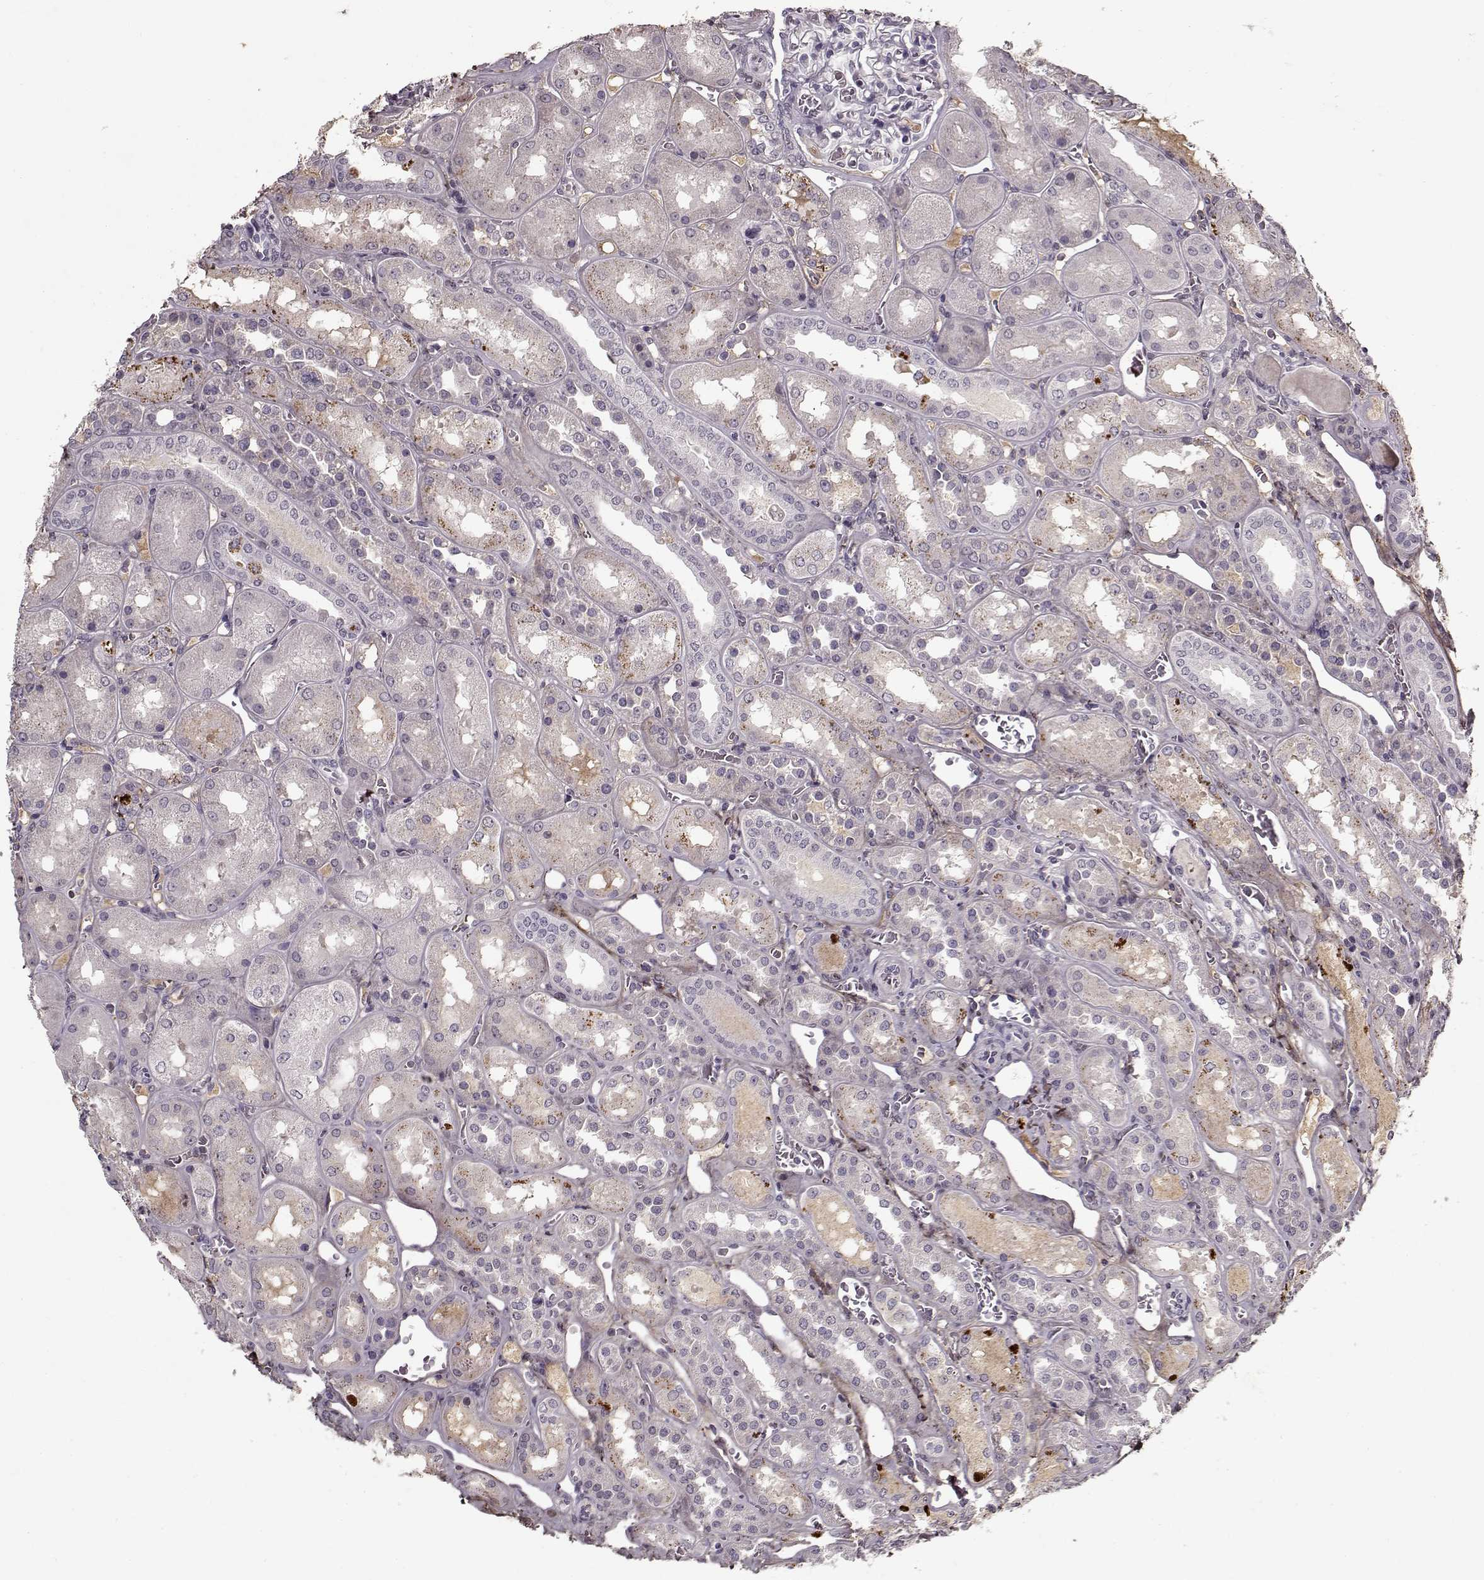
{"staining": {"intensity": "negative", "quantity": "none", "location": "none"}, "tissue": "kidney", "cell_type": "Cells in glomeruli", "image_type": "normal", "snomed": [{"axis": "morphology", "description": "Normal tissue, NOS"}, {"axis": "topography", "description": "Kidney"}], "caption": "Immunohistochemistry of normal human kidney demonstrates no positivity in cells in glomeruli.", "gene": "LUM", "patient": {"sex": "male", "age": 73}}